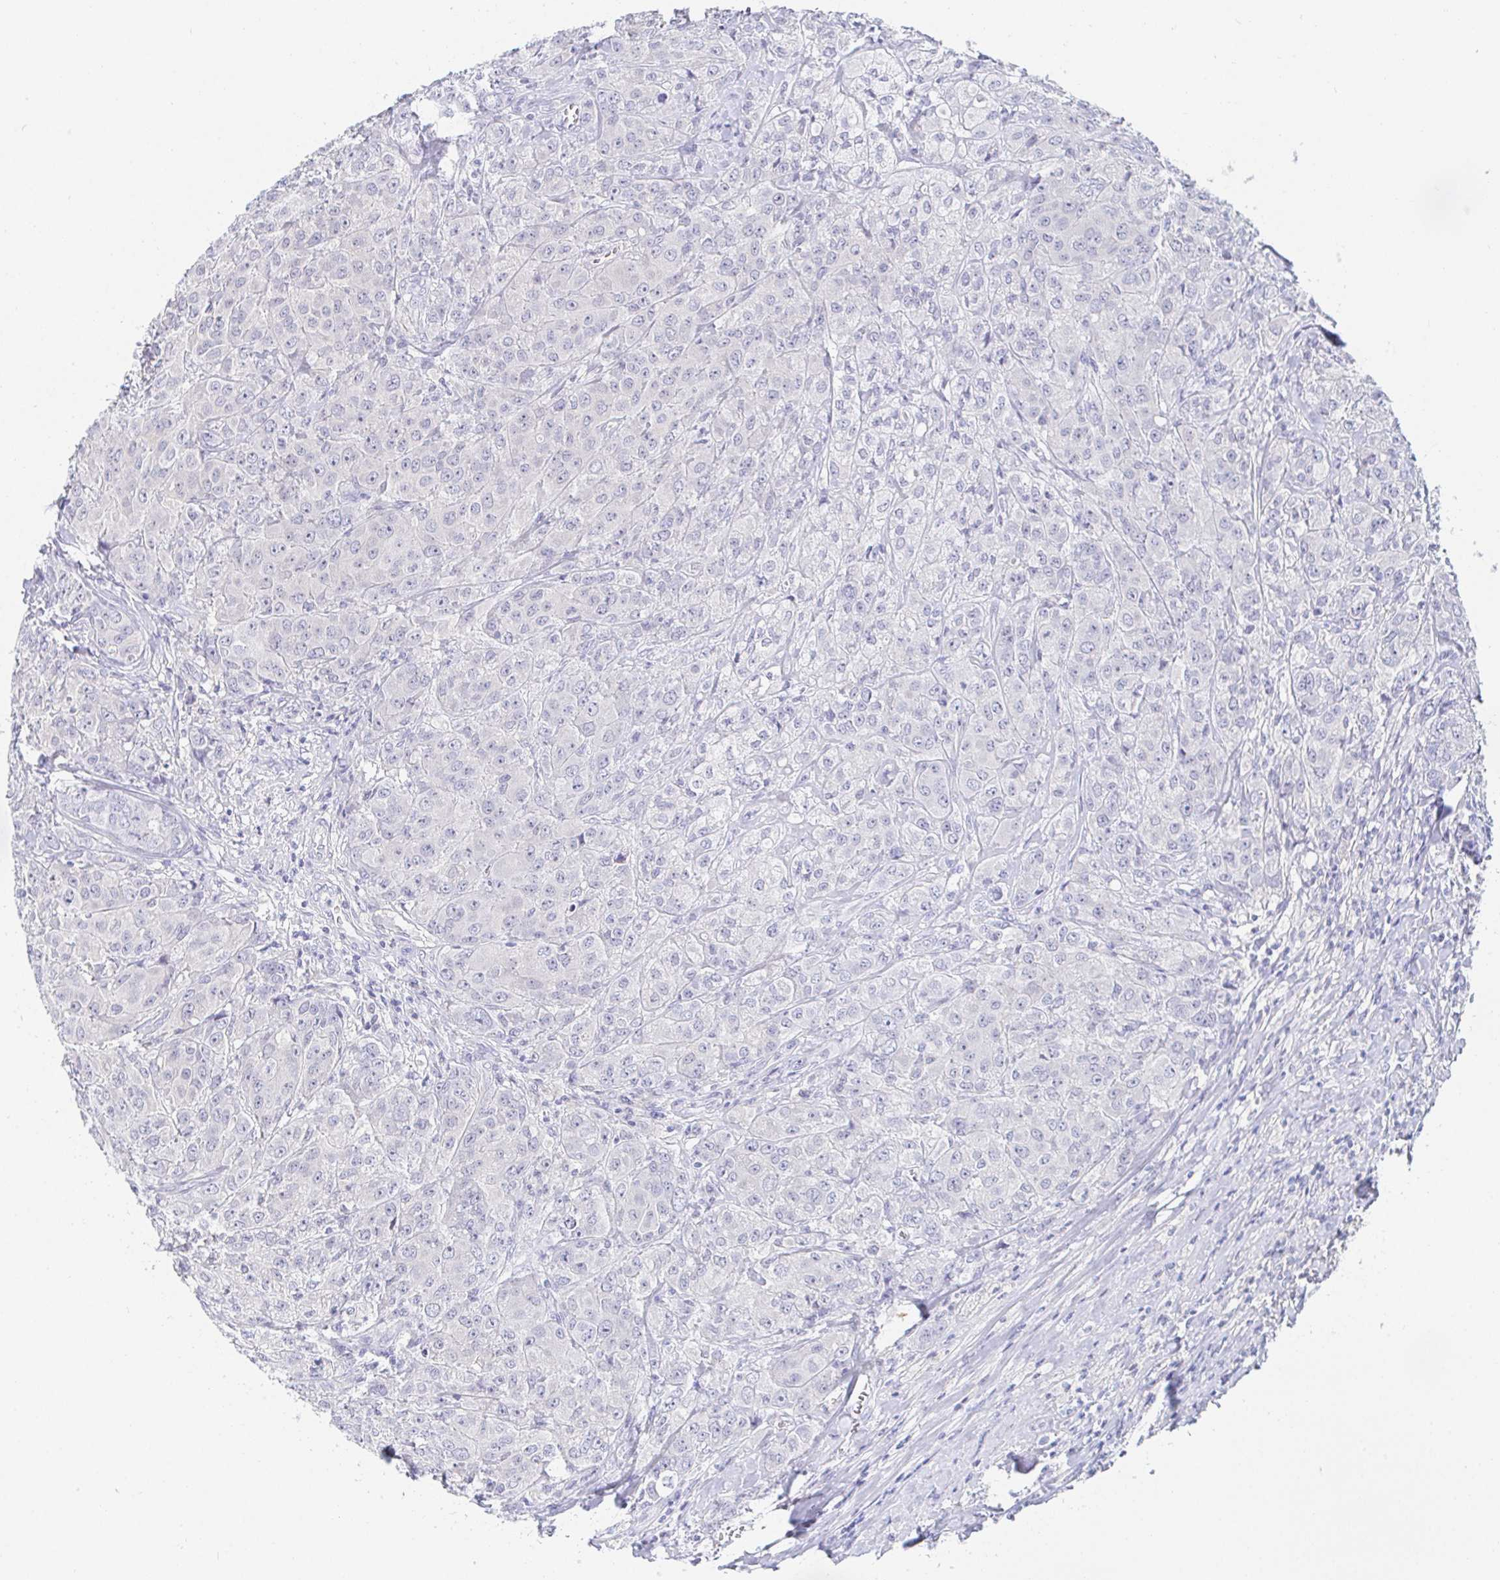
{"staining": {"intensity": "negative", "quantity": "none", "location": "none"}, "tissue": "breast cancer", "cell_type": "Tumor cells", "image_type": "cancer", "snomed": [{"axis": "morphology", "description": "Normal tissue, NOS"}, {"axis": "morphology", "description": "Duct carcinoma"}, {"axis": "topography", "description": "Breast"}], "caption": "This is a photomicrograph of immunohistochemistry (IHC) staining of infiltrating ductal carcinoma (breast), which shows no staining in tumor cells. (DAB (3,3'-diaminobenzidine) immunohistochemistry (IHC), high magnification).", "gene": "PDE6B", "patient": {"sex": "female", "age": 43}}